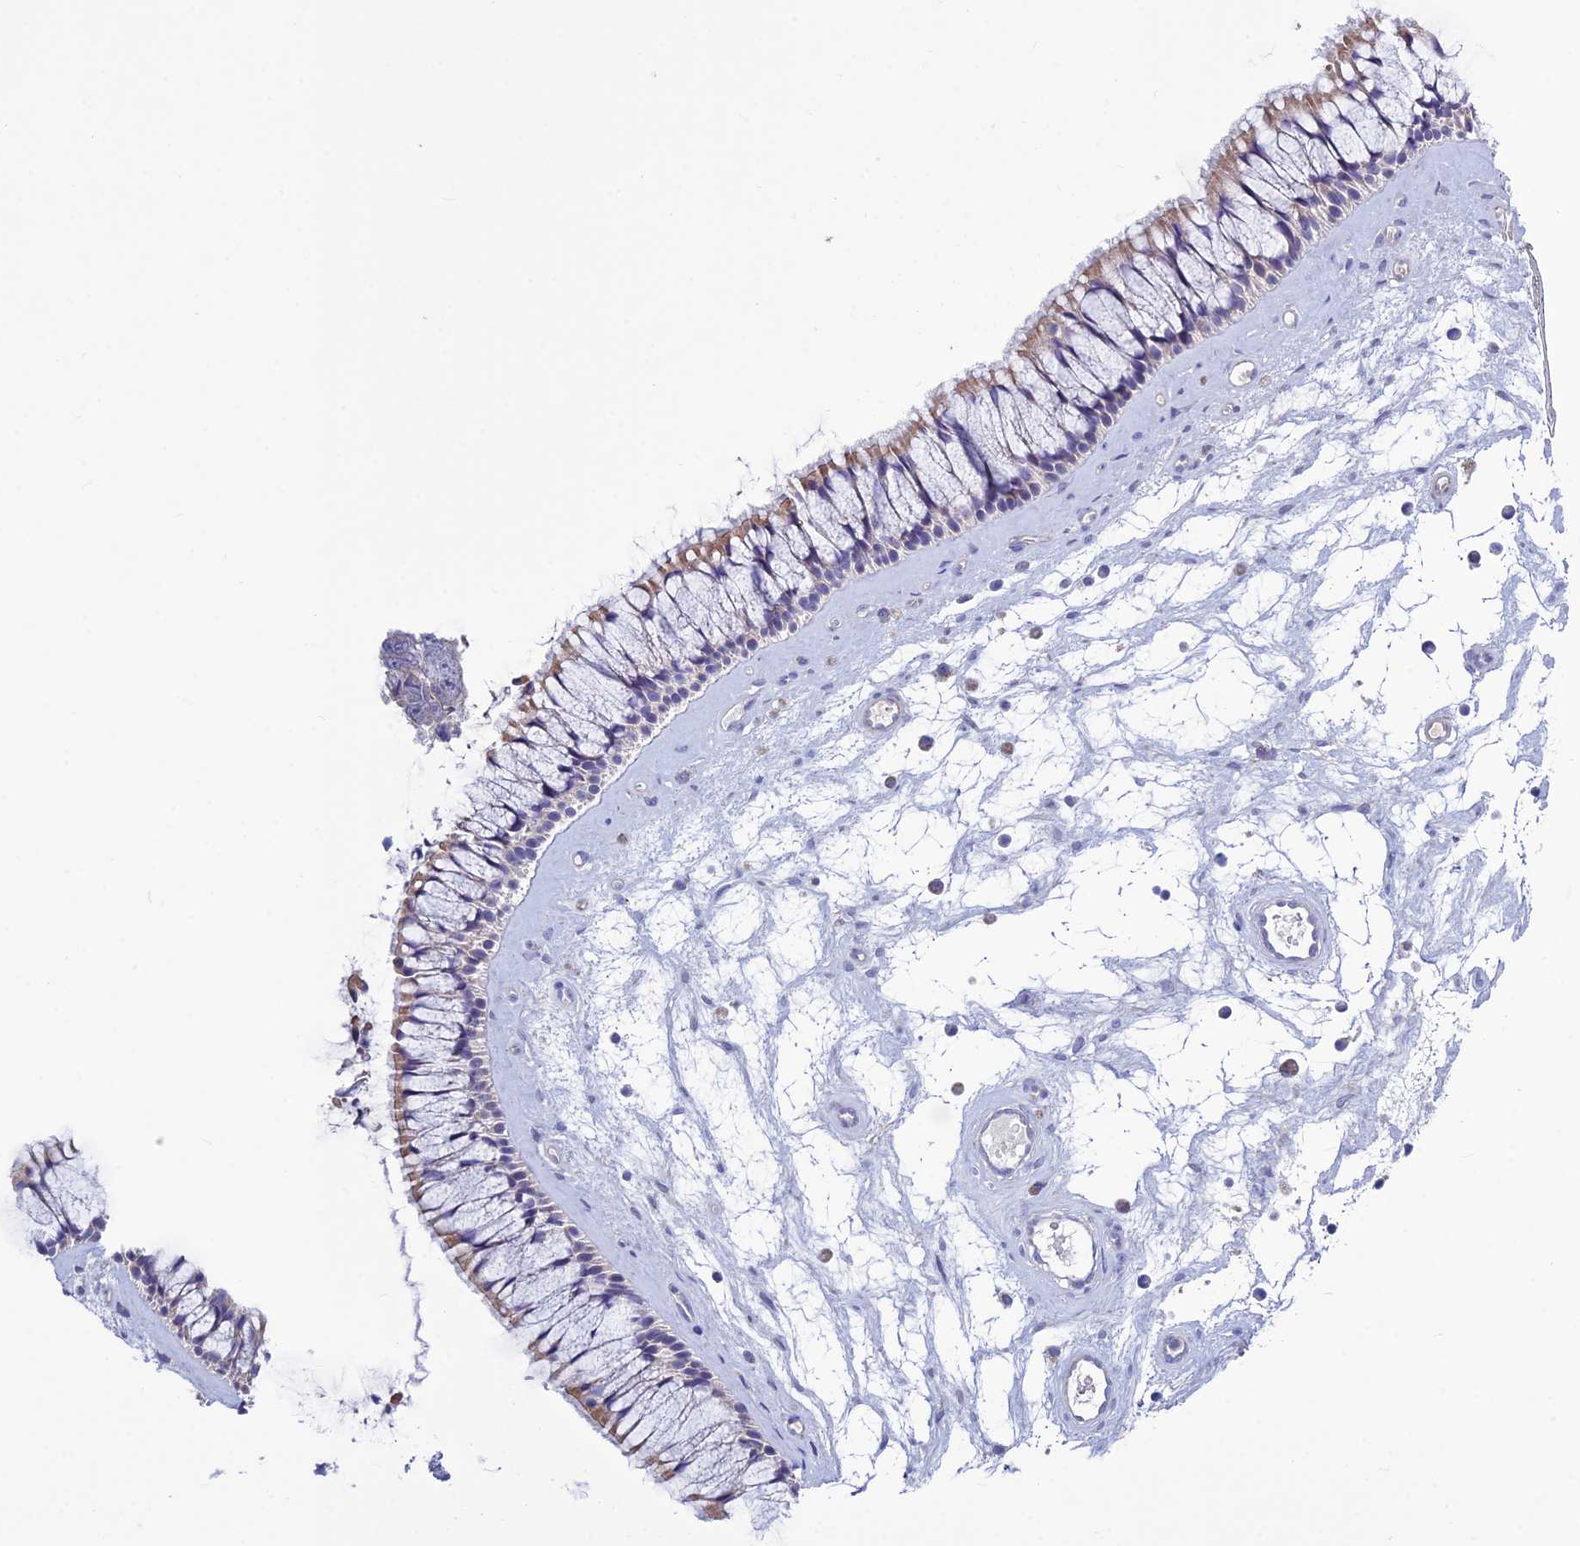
{"staining": {"intensity": "weak", "quantity": "25%-75%", "location": "cytoplasmic/membranous"}, "tissue": "nasopharynx", "cell_type": "Respiratory epithelial cells", "image_type": "normal", "snomed": [{"axis": "morphology", "description": "Normal tissue, NOS"}, {"axis": "topography", "description": "Nasopharynx"}], "caption": "Immunohistochemistry image of unremarkable nasopharynx: nasopharynx stained using IHC exhibits low levels of weak protein expression localized specifically in the cytoplasmic/membranous of respiratory epithelial cells, appearing as a cytoplasmic/membranous brown color.", "gene": "BHMT2", "patient": {"sex": "male", "age": 64}}